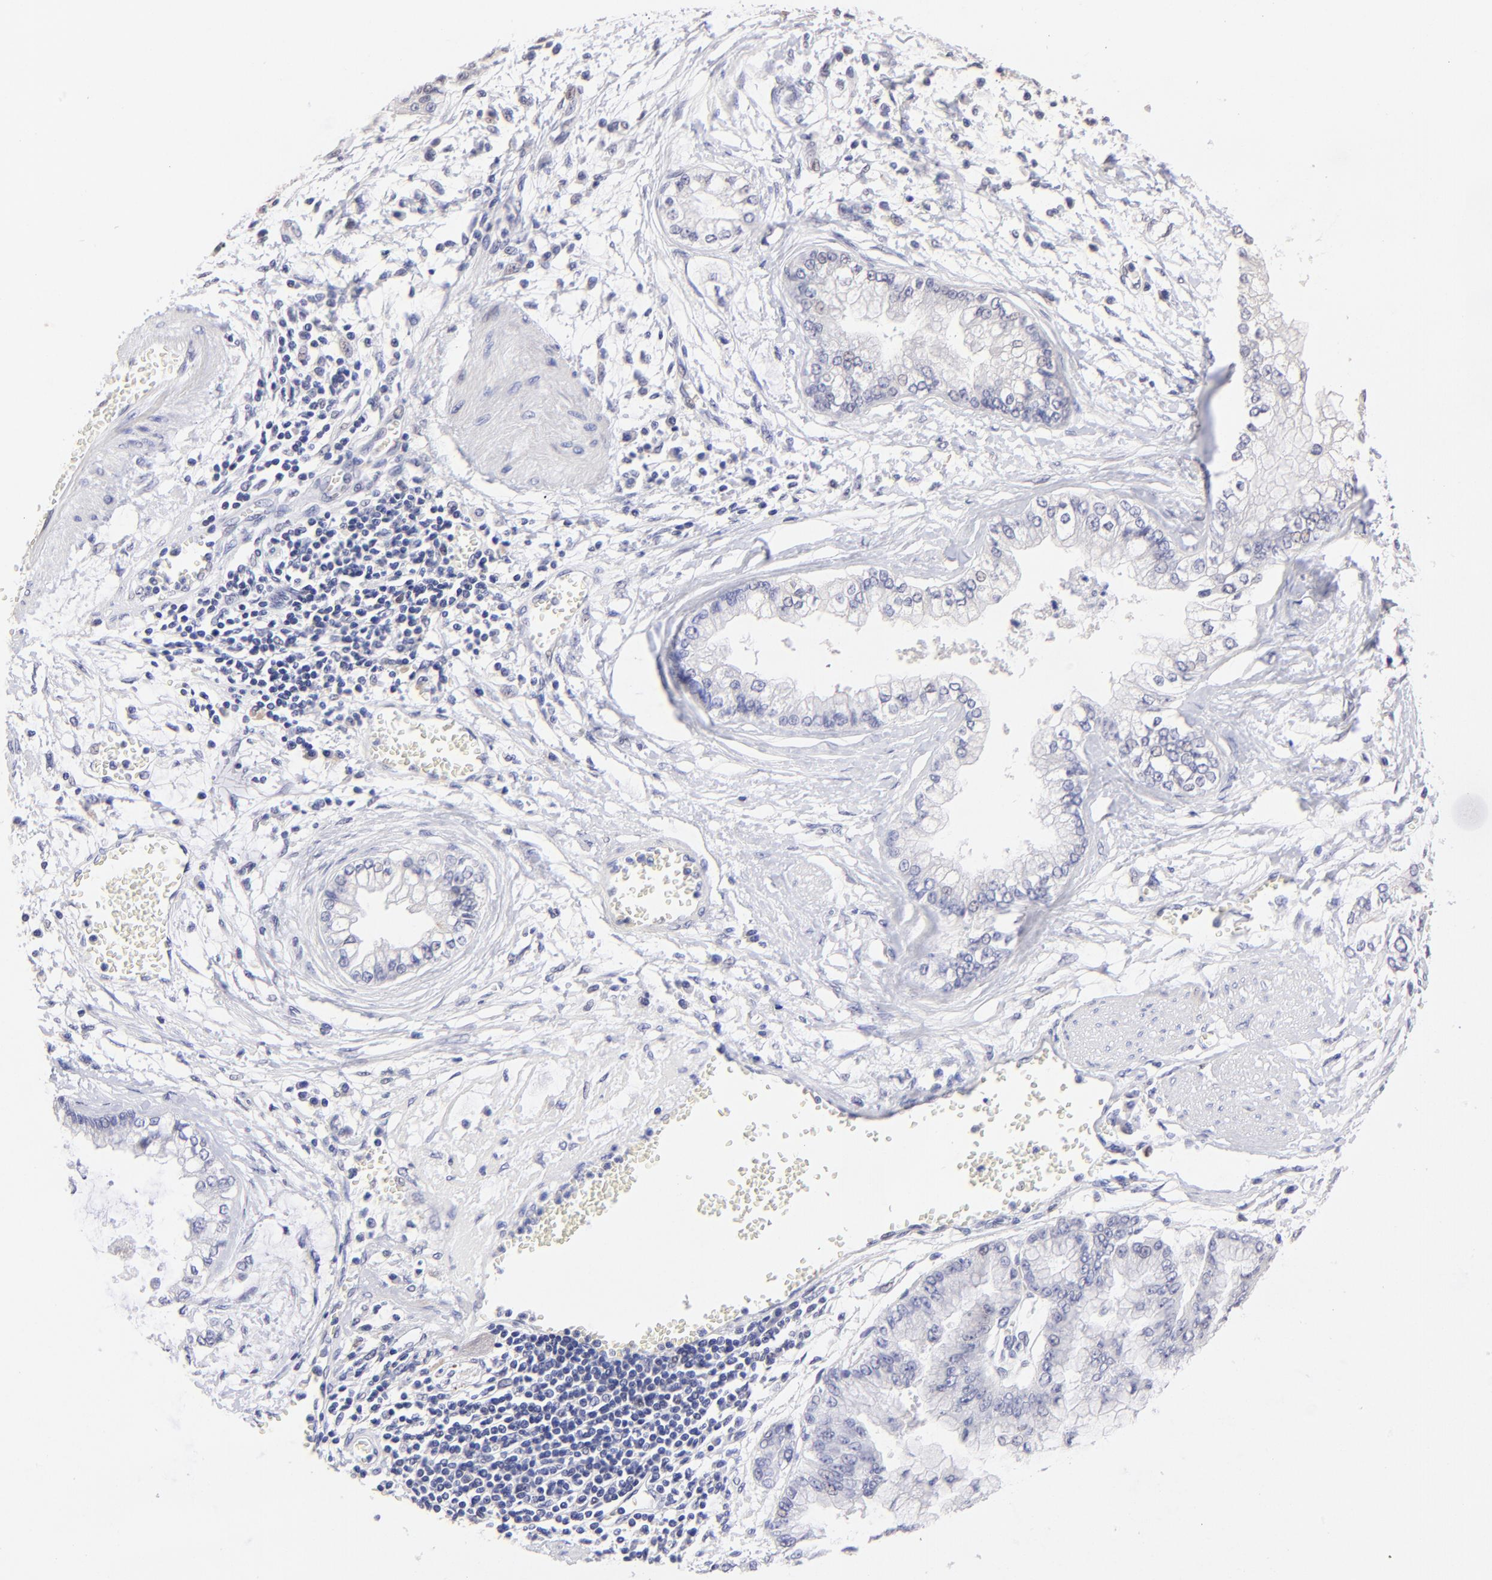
{"staining": {"intensity": "negative", "quantity": "none", "location": "none"}, "tissue": "liver cancer", "cell_type": "Tumor cells", "image_type": "cancer", "snomed": [{"axis": "morphology", "description": "Cholangiocarcinoma"}, {"axis": "topography", "description": "Liver"}], "caption": "This is an IHC image of liver cancer (cholangiocarcinoma). There is no staining in tumor cells.", "gene": "DNMT1", "patient": {"sex": "female", "age": 79}}